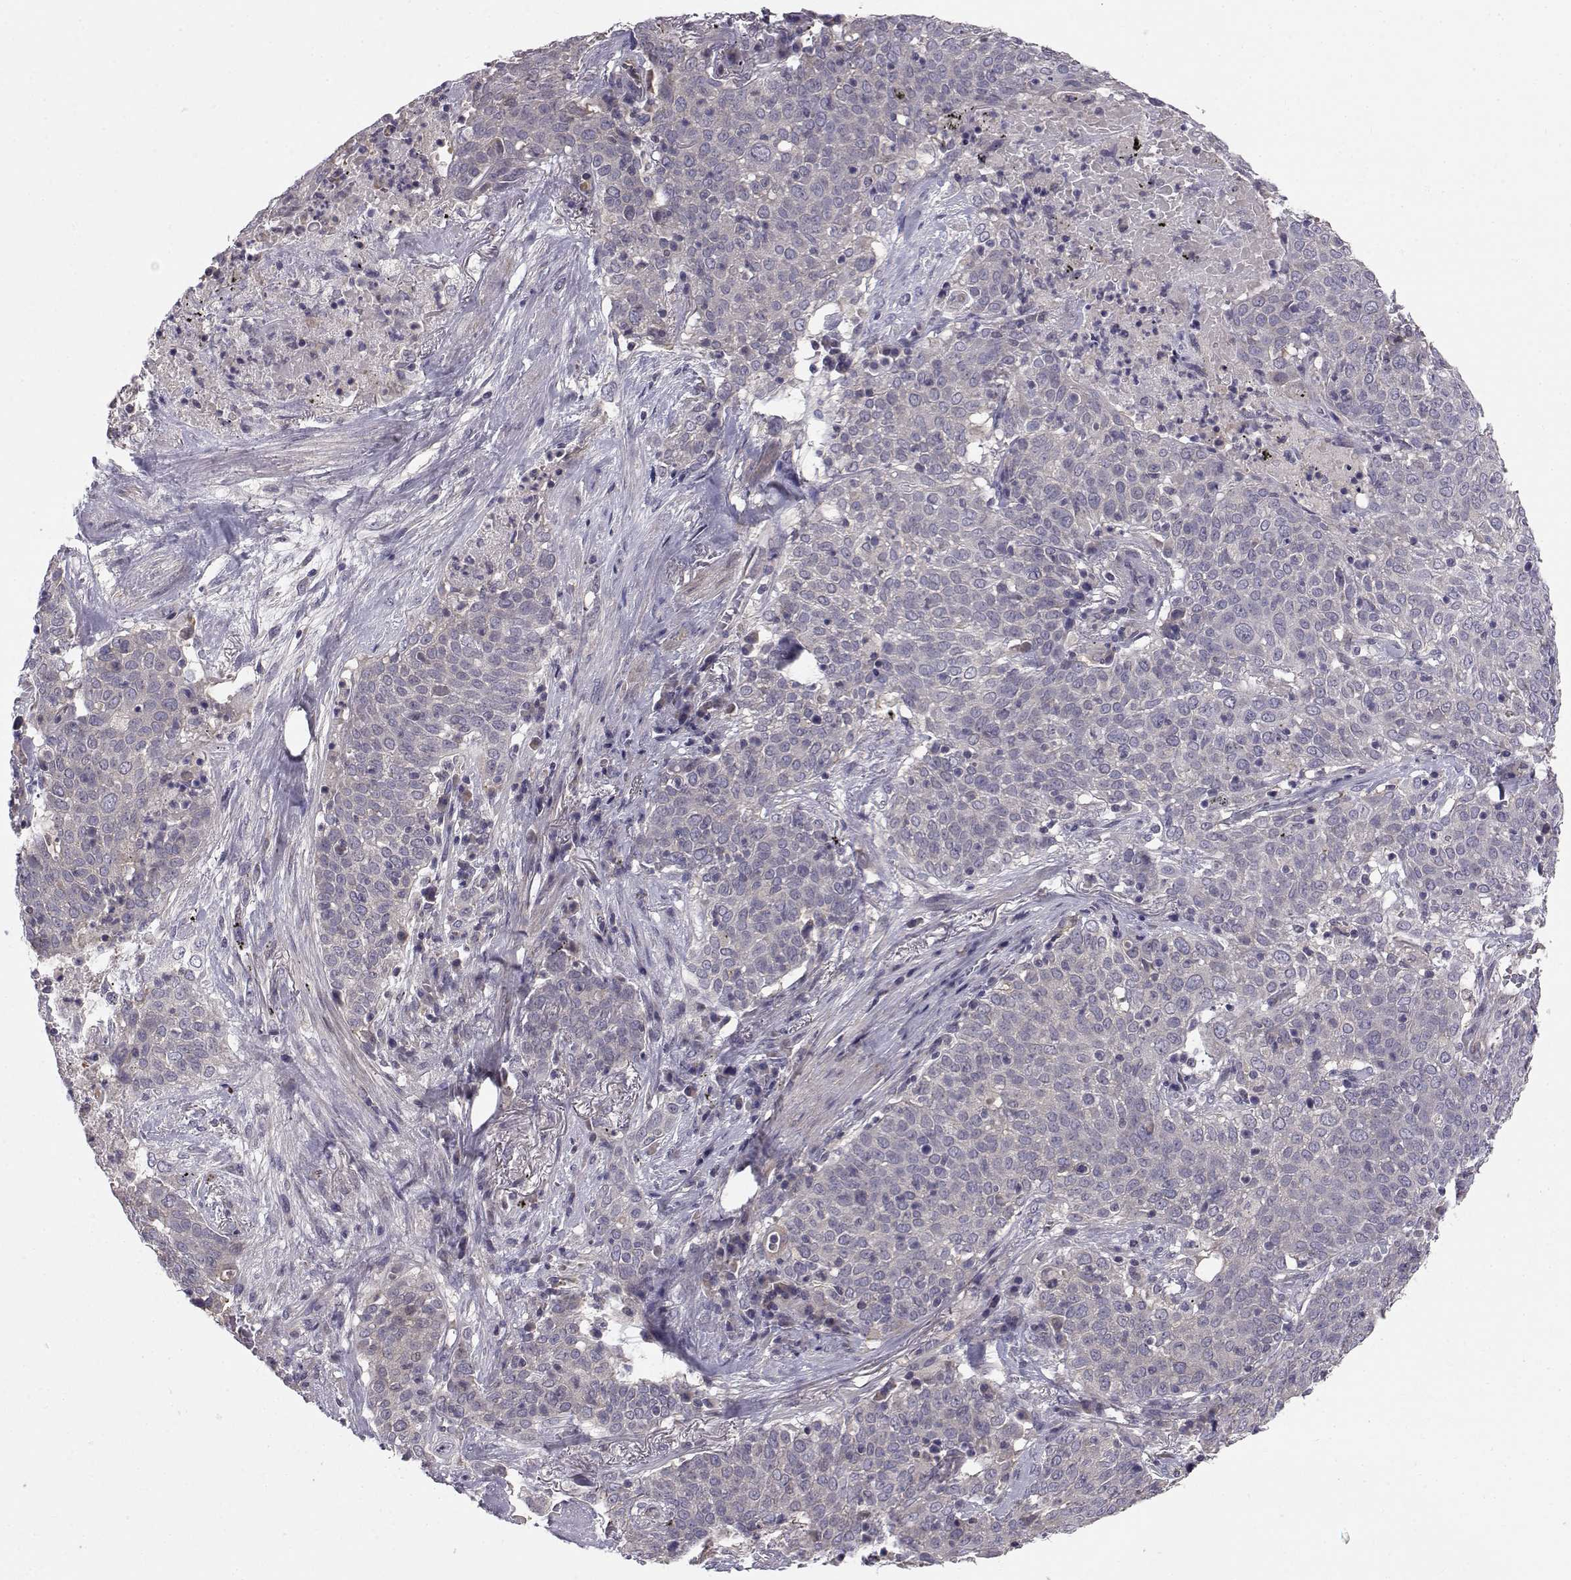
{"staining": {"intensity": "negative", "quantity": "none", "location": "none"}, "tissue": "lung cancer", "cell_type": "Tumor cells", "image_type": "cancer", "snomed": [{"axis": "morphology", "description": "Squamous cell carcinoma, NOS"}, {"axis": "topography", "description": "Lung"}], "caption": "This is an IHC image of human squamous cell carcinoma (lung). There is no positivity in tumor cells.", "gene": "PEX5L", "patient": {"sex": "male", "age": 82}}